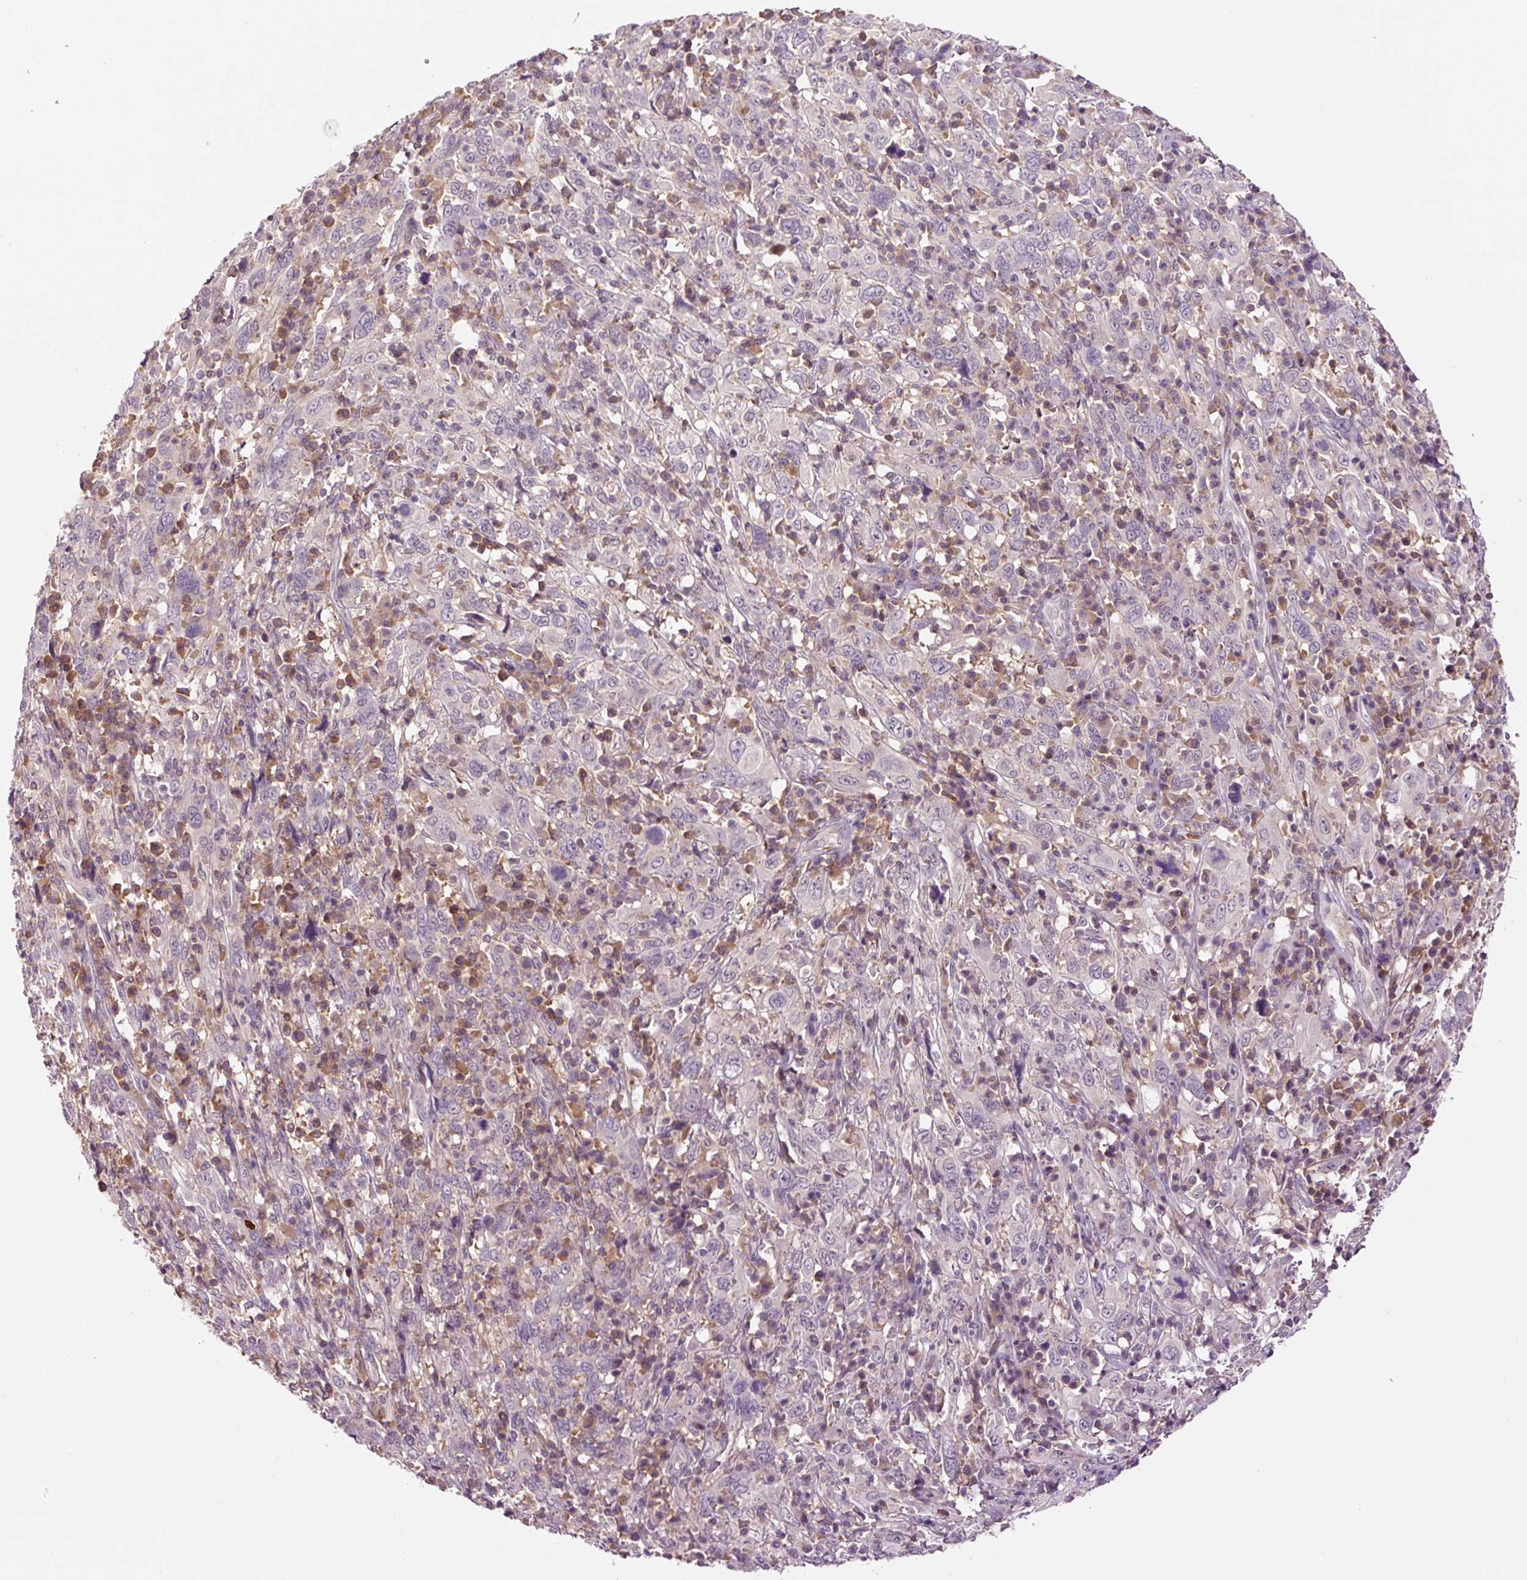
{"staining": {"intensity": "negative", "quantity": "none", "location": "none"}, "tissue": "cervical cancer", "cell_type": "Tumor cells", "image_type": "cancer", "snomed": [{"axis": "morphology", "description": "Squamous cell carcinoma, NOS"}, {"axis": "topography", "description": "Cervix"}], "caption": "IHC micrograph of cervical squamous cell carcinoma stained for a protein (brown), which reveals no positivity in tumor cells.", "gene": "DPPA4", "patient": {"sex": "female", "age": 46}}